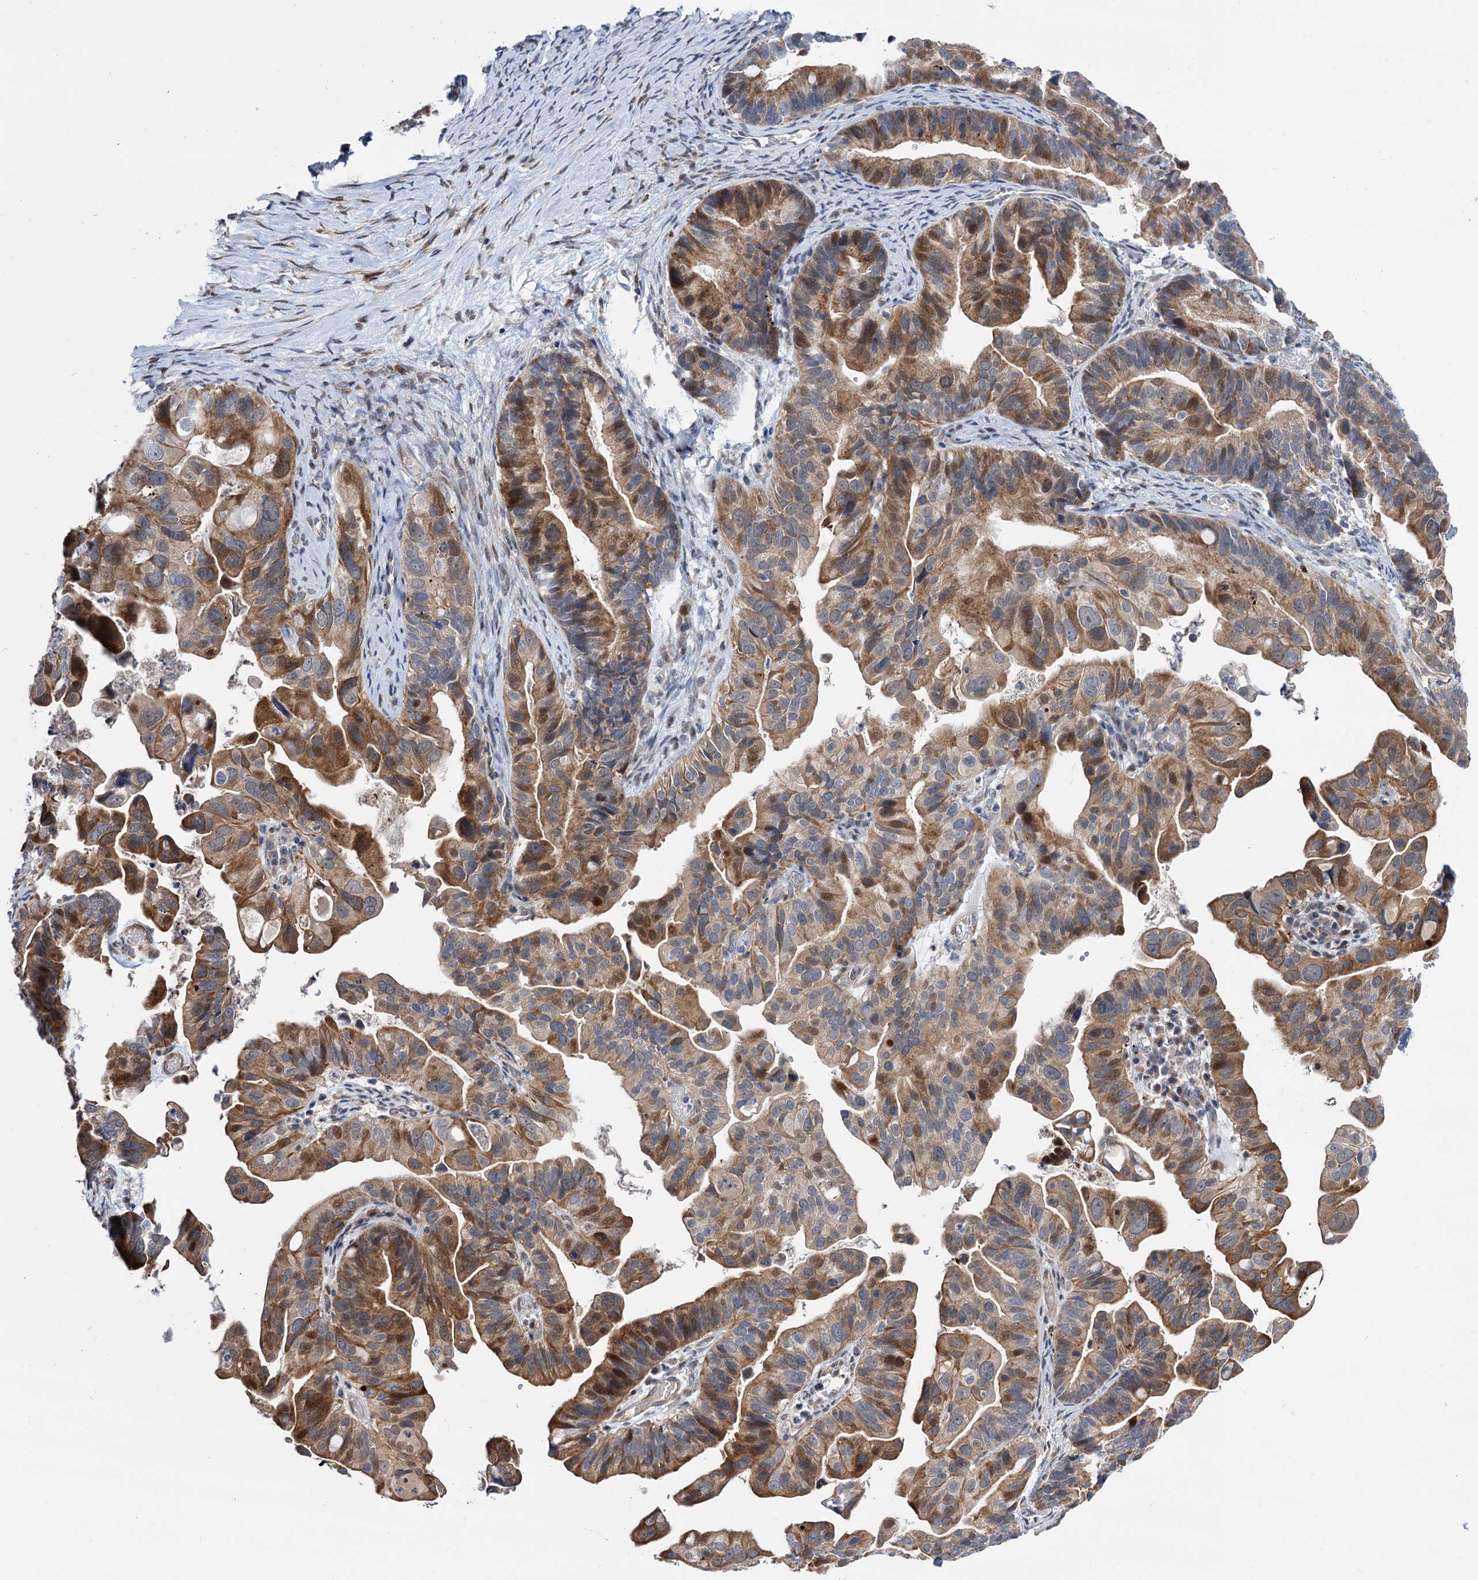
{"staining": {"intensity": "moderate", "quantity": "25%-75%", "location": "cytoplasmic/membranous,nuclear"}, "tissue": "ovarian cancer", "cell_type": "Tumor cells", "image_type": "cancer", "snomed": [{"axis": "morphology", "description": "Cystadenocarcinoma, serous, NOS"}, {"axis": "topography", "description": "Ovary"}], "caption": "Ovarian cancer (serous cystadenocarcinoma) stained with a protein marker exhibits moderate staining in tumor cells.", "gene": "UBR1", "patient": {"sex": "female", "age": 56}}